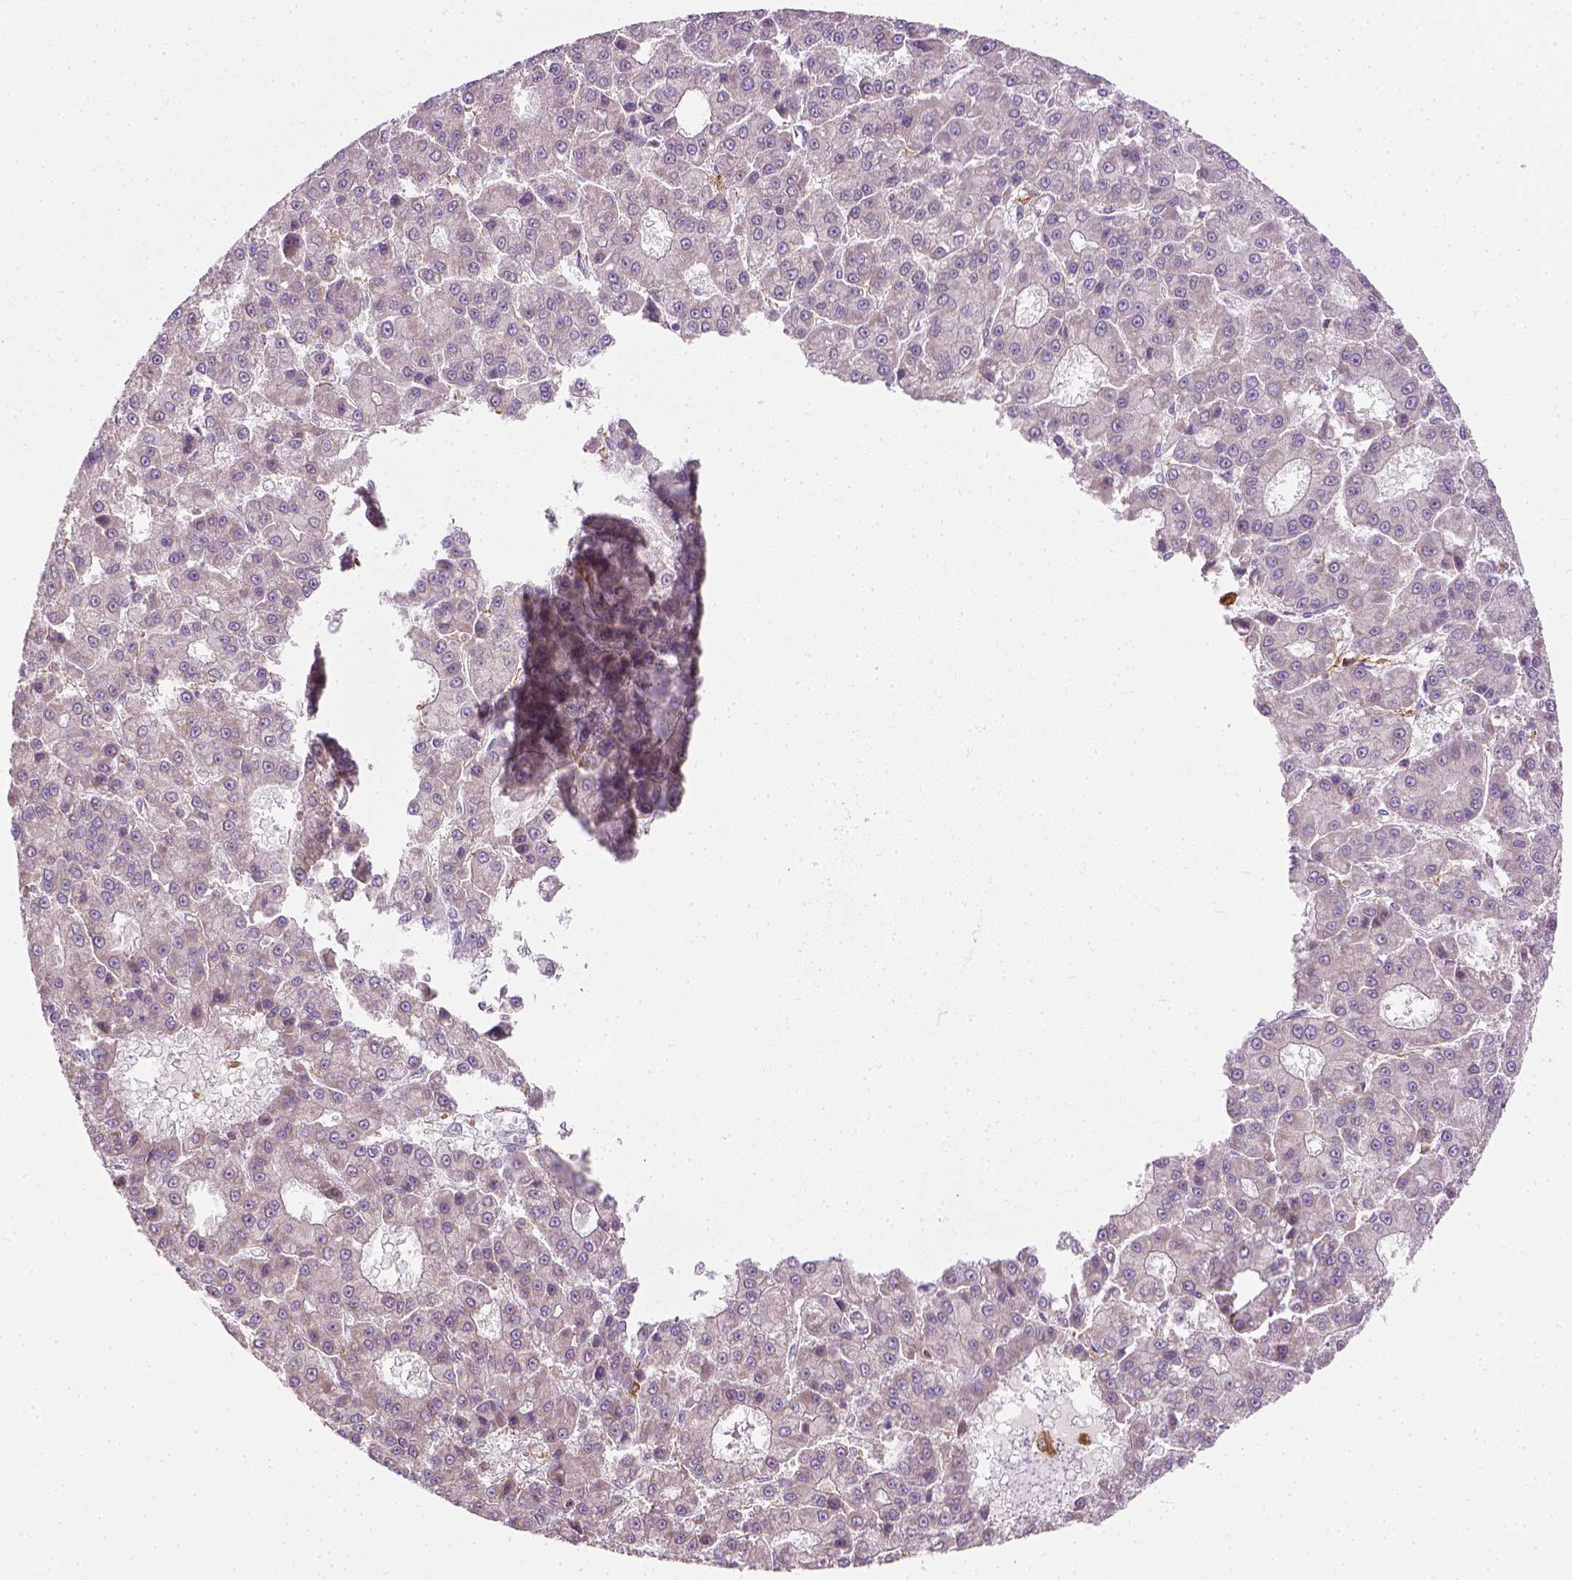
{"staining": {"intensity": "weak", "quantity": "<25%", "location": "cytoplasmic/membranous"}, "tissue": "liver cancer", "cell_type": "Tumor cells", "image_type": "cancer", "snomed": [{"axis": "morphology", "description": "Carcinoma, Hepatocellular, NOS"}, {"axis": "topography", "description": "Liver"}], "caption": "Liver cancer stained for a protein using immunohistochemistry demonstrates no staining tumor cells.", "gene": "PRAG1", "patient": {"sex": "male", "age": 70}}